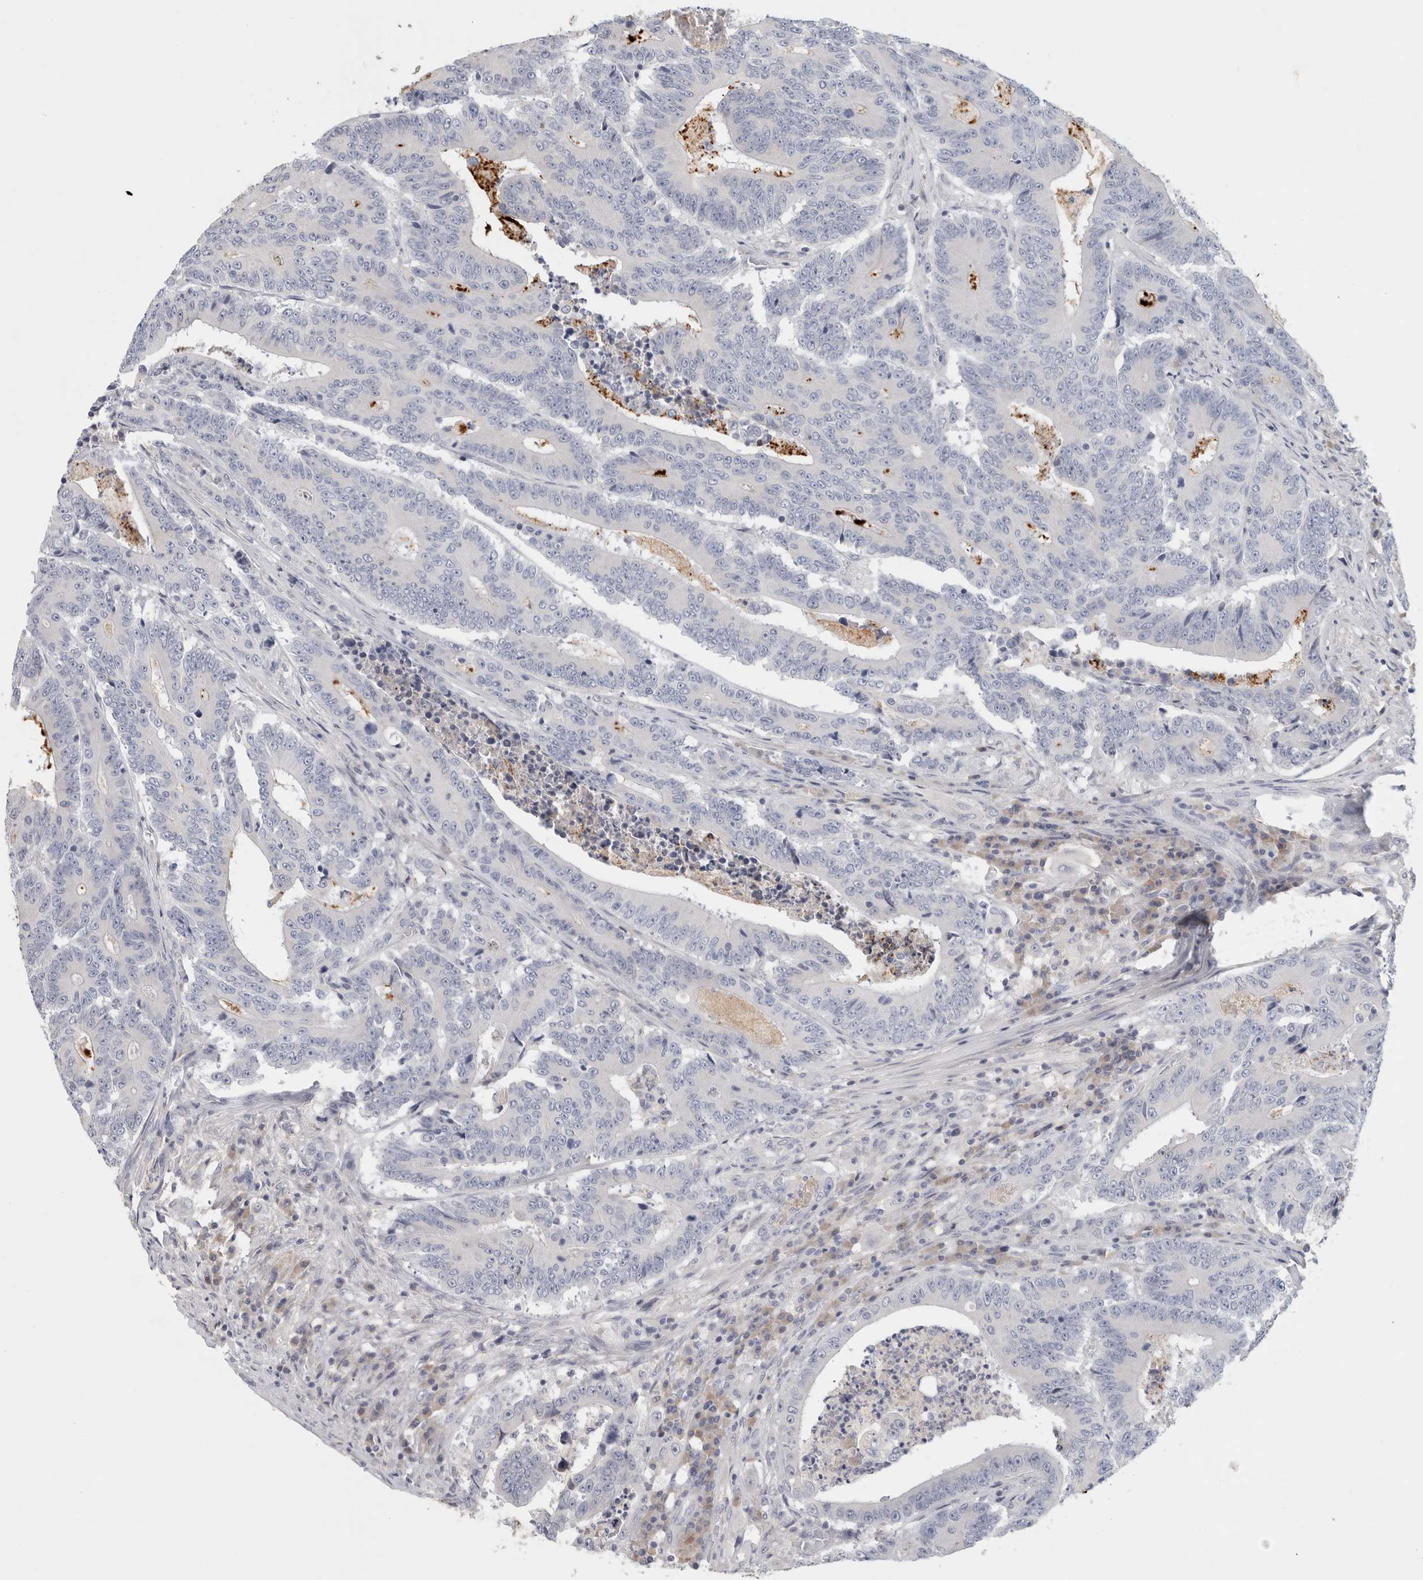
{"staining": {"intensity": "negative", "quantity": "none", "location": "none"}, "tissue": "colorectal cancer", "cell_type": "Tumor cells", "image_type": "cancer", "snomed": [{"axis": "morphology", "description": "Adenocarcinoma, NOS"}, {"axis": "topography", "description": "Colon"}], "caption": "The image shows no staining of tumor cells in colorectal adenocarcinoma.", "gene": "STK31", "patient": {"sex": "male", "age": 83}}